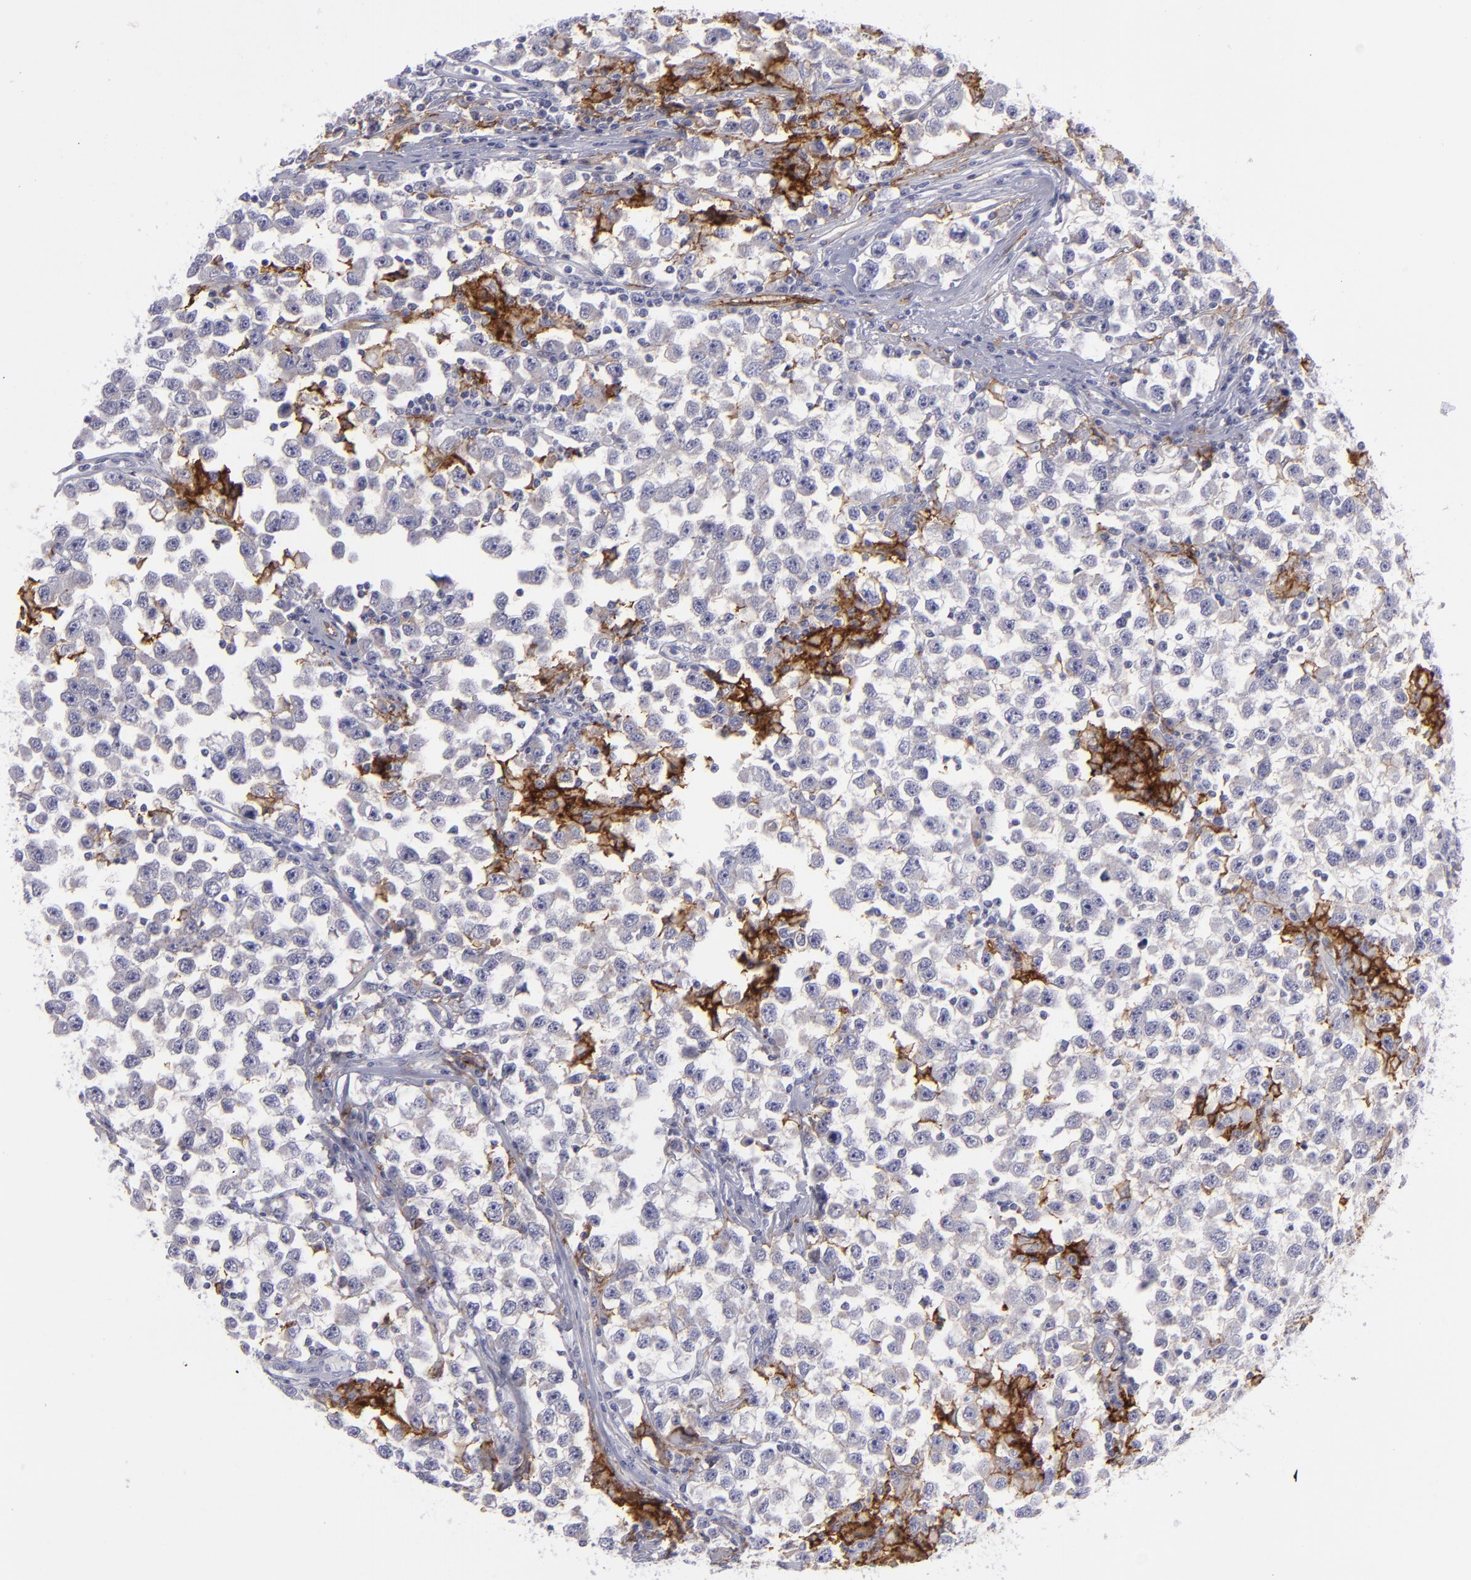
{"staining": {"intensity": "strong", "quantity": "<25%", "location": "cytoplasmic/membranous"}, "tissue": "testis cancer", "cell_type": "Tumor cells", "image_type": "cancer", "snomed": [{"axis": "morphology", "description": "Seminoma, NOS"}, {"axis": "topography", "description": "Testis"}], "caption": "Immunohistochemistry histopathology image of neoplastic tissue: human testis cancer stained using immunohistochemistry (IHC) reveals medium levels of strong protein expression localized specifically in the cytoplasmic/membranous of tumor cells, appearing as a cytoplasmic/membranous brown color.", "gene": "ACE", "patient": {"sex": "male", "age": 33}}